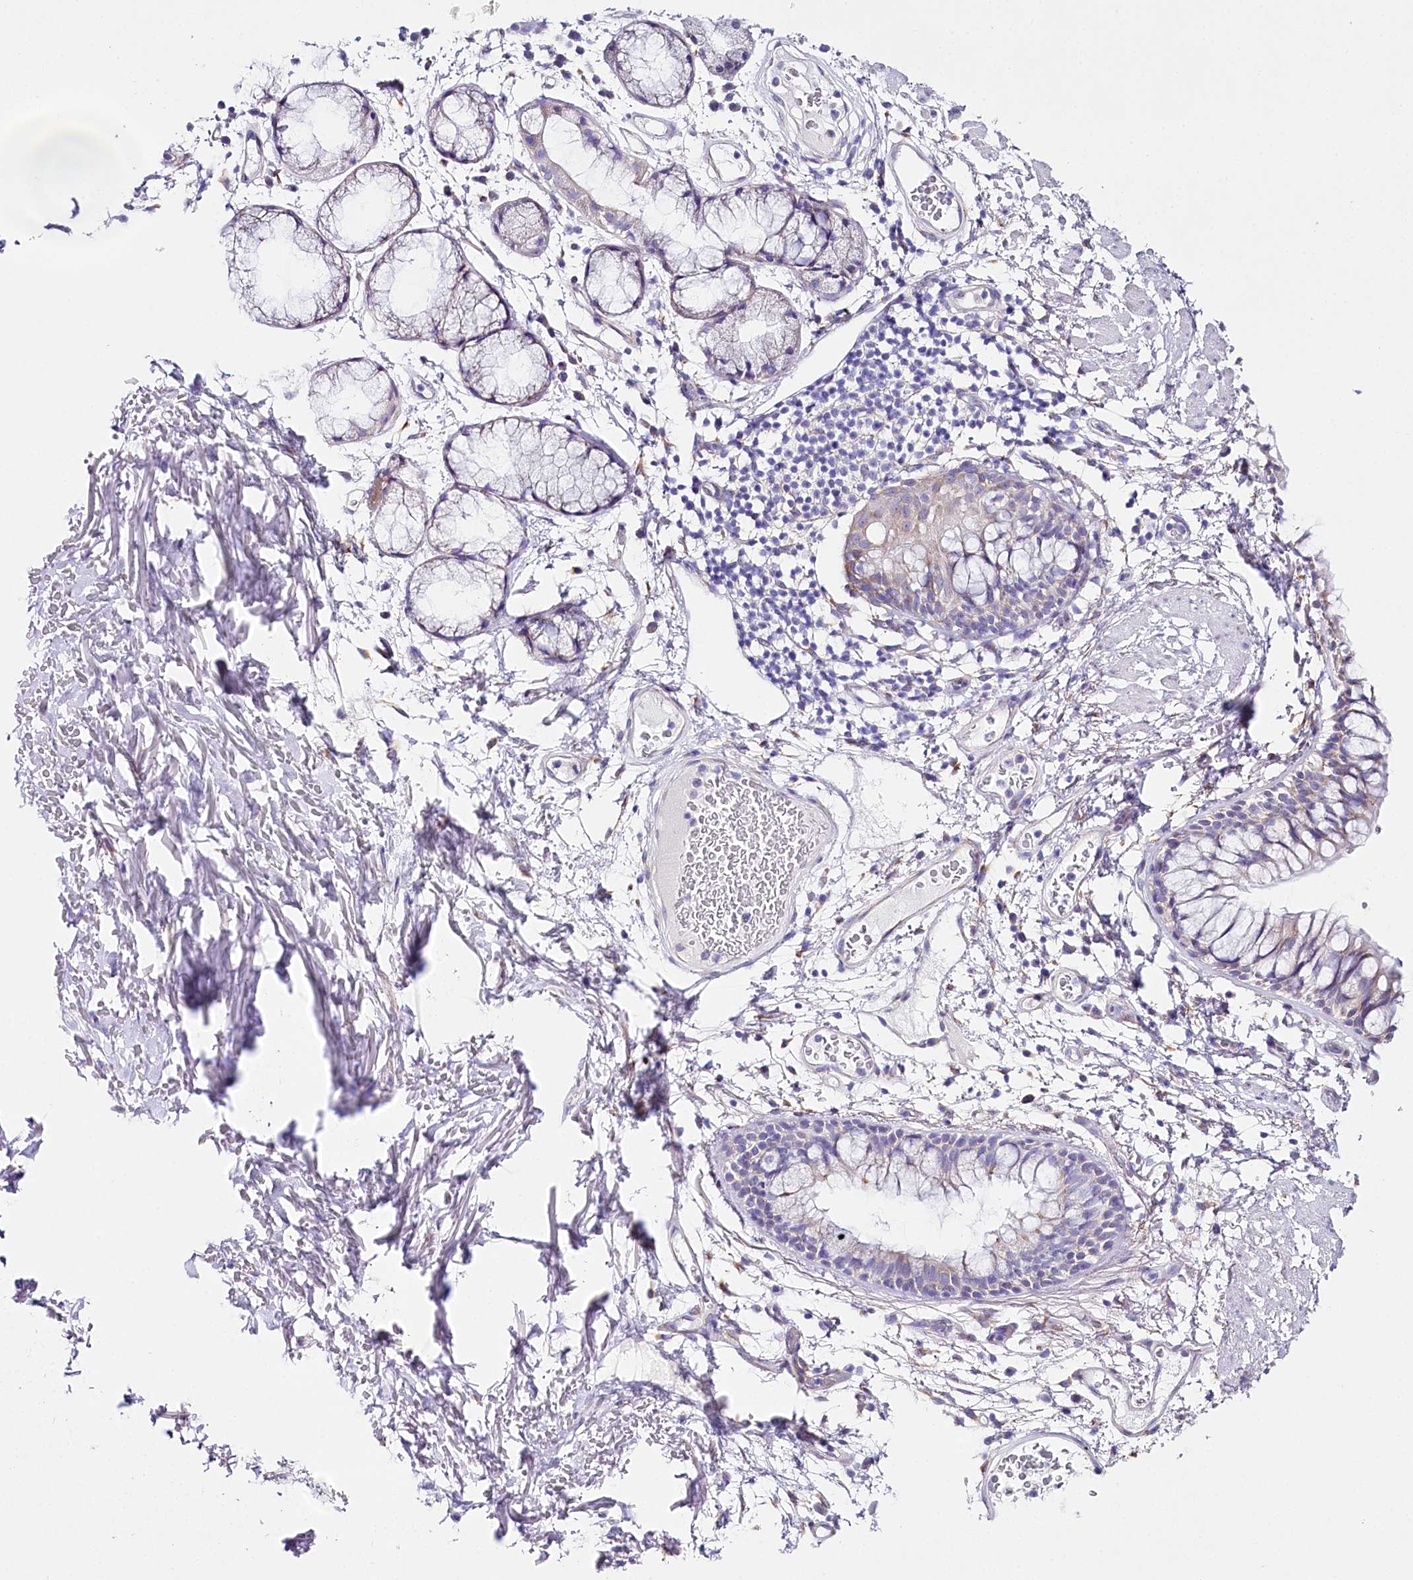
{"staining": {"intensity": "negative", "quantity": "none", "location": "none"}, "tissue": "bronchus", "cell_type": "Respiratory epithelial cells", "image_type": "normal", "snomed": [{"axis": "morphology", "description": "Normal tissue, NOS"}, {"axis": "topography", "description": "Cartilage tissue"}, {"axis": "topography", "description": "Bronchus"}], "caption": "Immunohistochemistry (IHC) photomicrograph of benign bronchus: bronchus stained with DAB demonstrates no significant protein staining in respiratory epithelial cells.", "gene": "CSN3", "patient": {"sex": "female", "age": 73}}